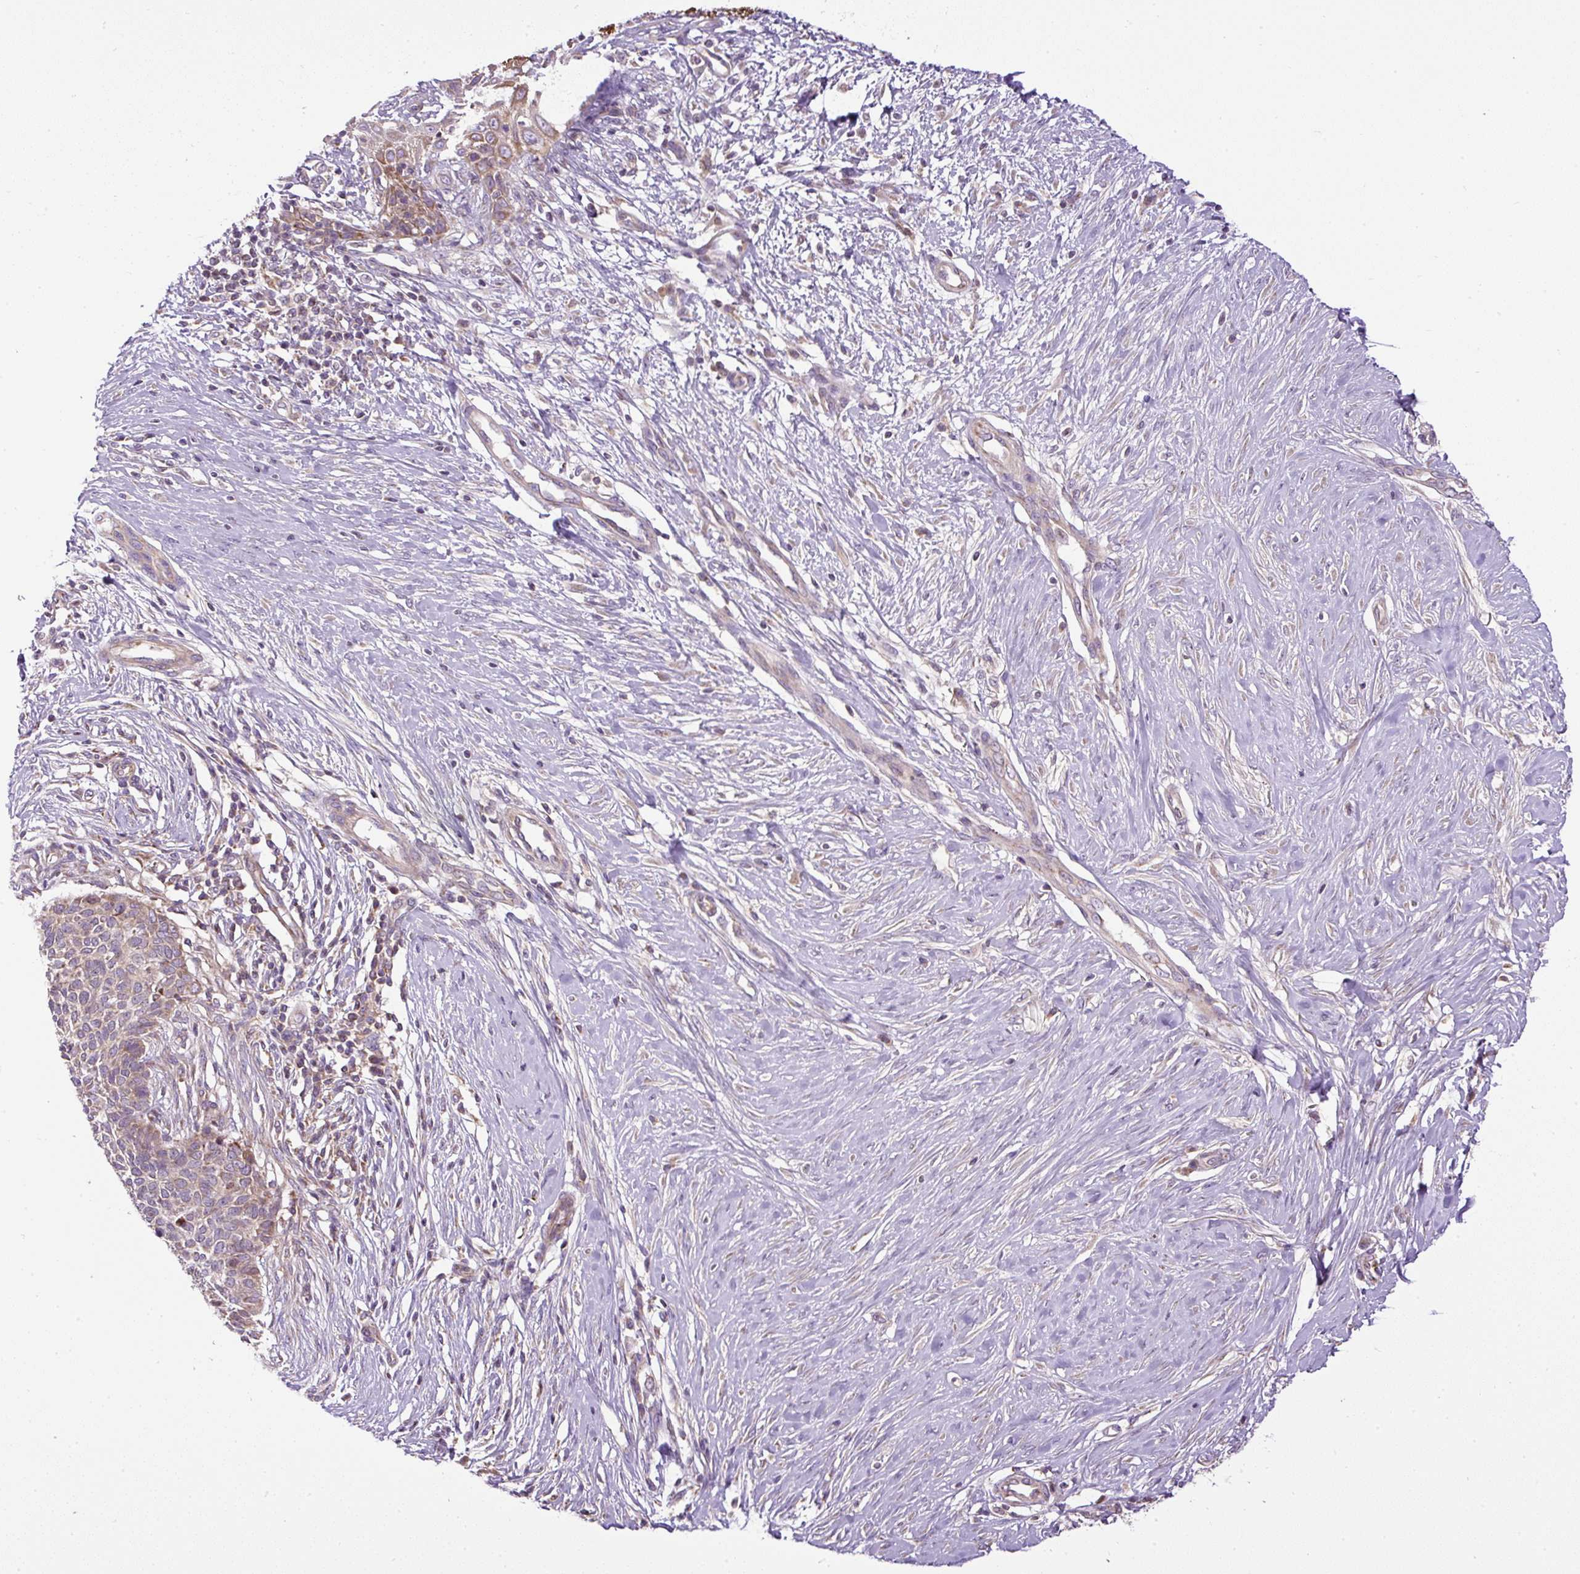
{"staining": {"intensity": "weak", "quantity": "25%-75%", "location": "cytoplasmic/membranous"}, "tissue": "skin cancer", "cell_type": "Tumor cells", "image_type": "cancer", "snomed": [{"axis": "morphology", "description": "Normal tissue, NOS"}, {"axis": "morphology", "description": "Basal cell carcinoma"}, {"axis": "topography", "description": "Skin"}], "caption": "Skin cancer (basal cell carcinoma) was stained to show a protein in brown. There is low levels of weak cytoplasmic/membranous staining in approximately 25%-75% of tumor cells.", "gene": "ZNF547", "patient": {"sex": "male", "age": 50}}